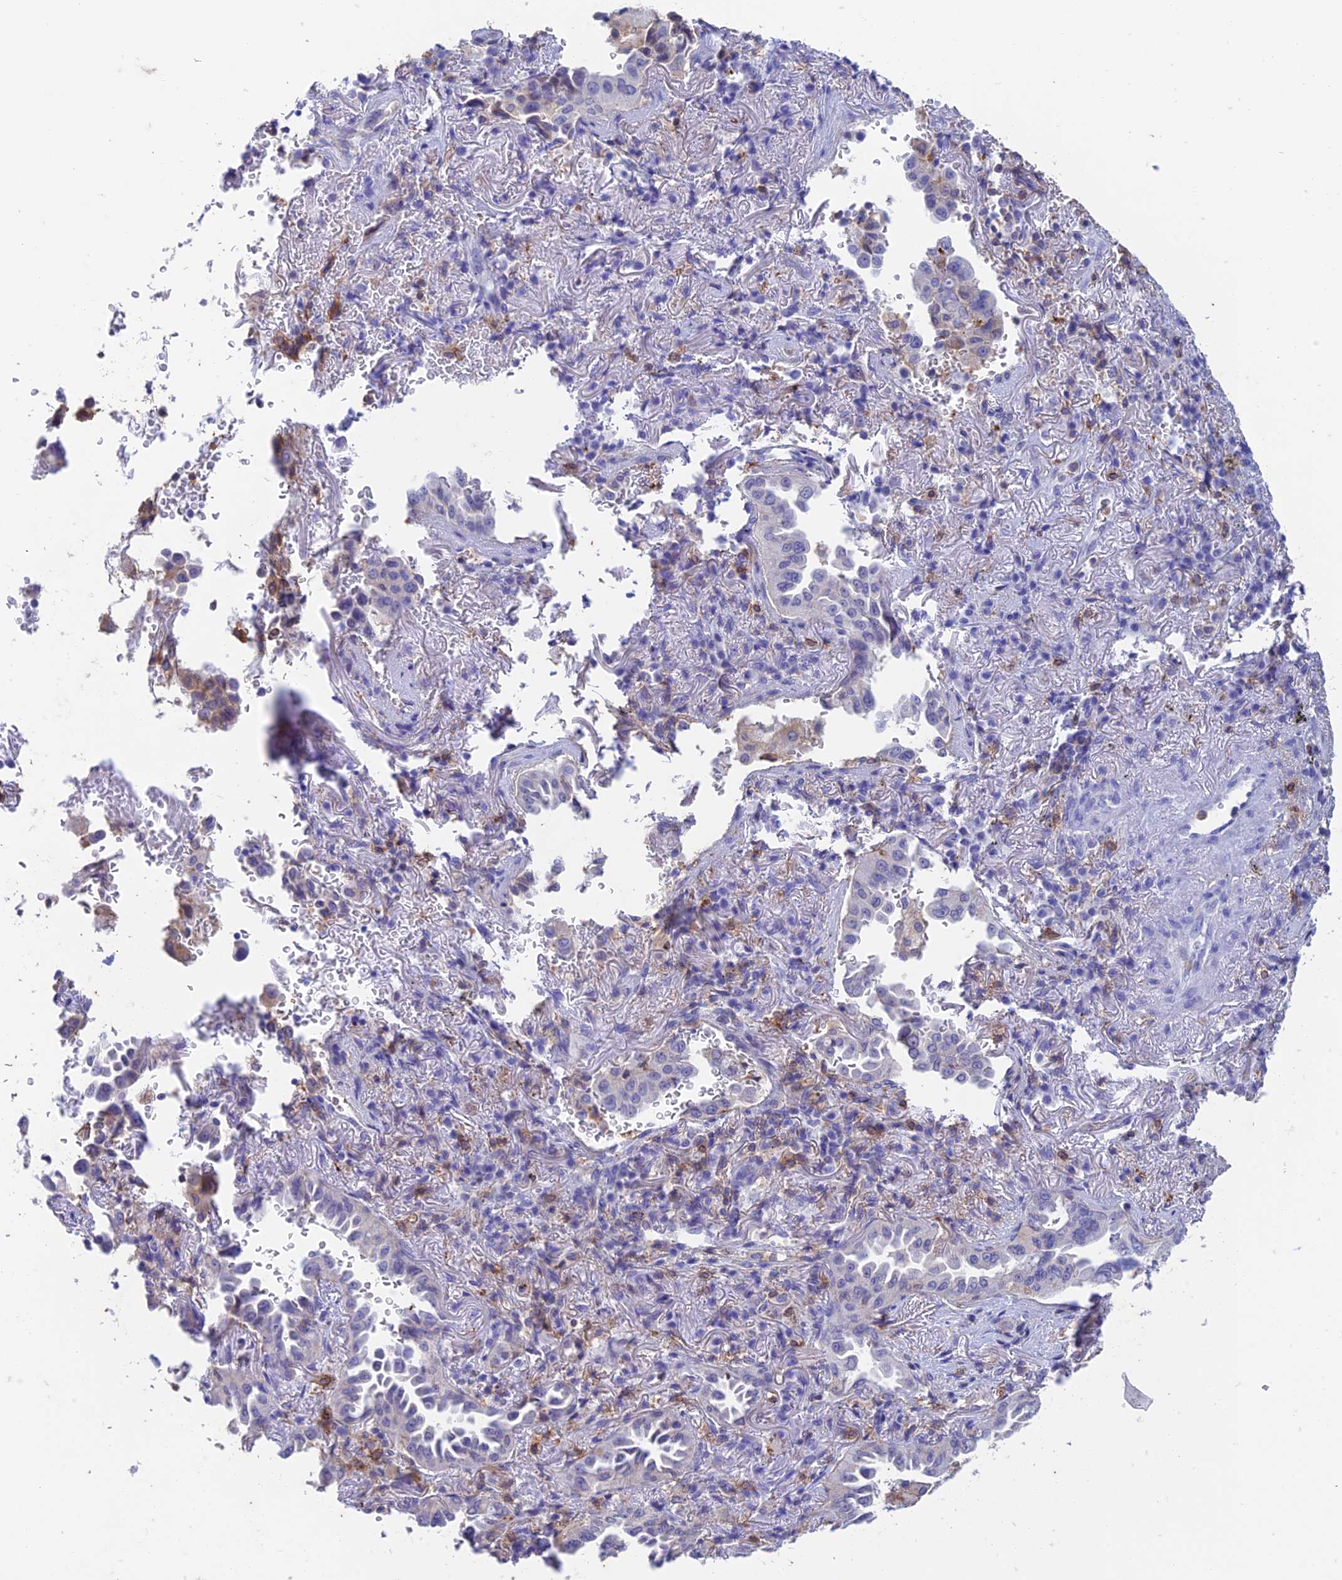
{"staining": {"intensity": "negative", "quantity": "none", "location": "none"}, "tissue": "lung cancer", "cell_type": "Tumor cells", "image_type": "cancer", "snomed": [{"axis": "morphology", "description": "Adenocarcinoma, NOS"}, {"axis": "topography", "description": "Lung"}], "caption": "Immunohistochemistry (IHC) of lung cancer (adenocarcinoma) demonstrates no staining in tumor cells. (Stains: DAB (3,3'-diaminobenzidine) immunohistochemistry with hematoxylin counter stain, Microscopy: brightfield microscopy at high magnification).", "gene": "FGF7", "patient": {"sex": "female", "age": 69}}